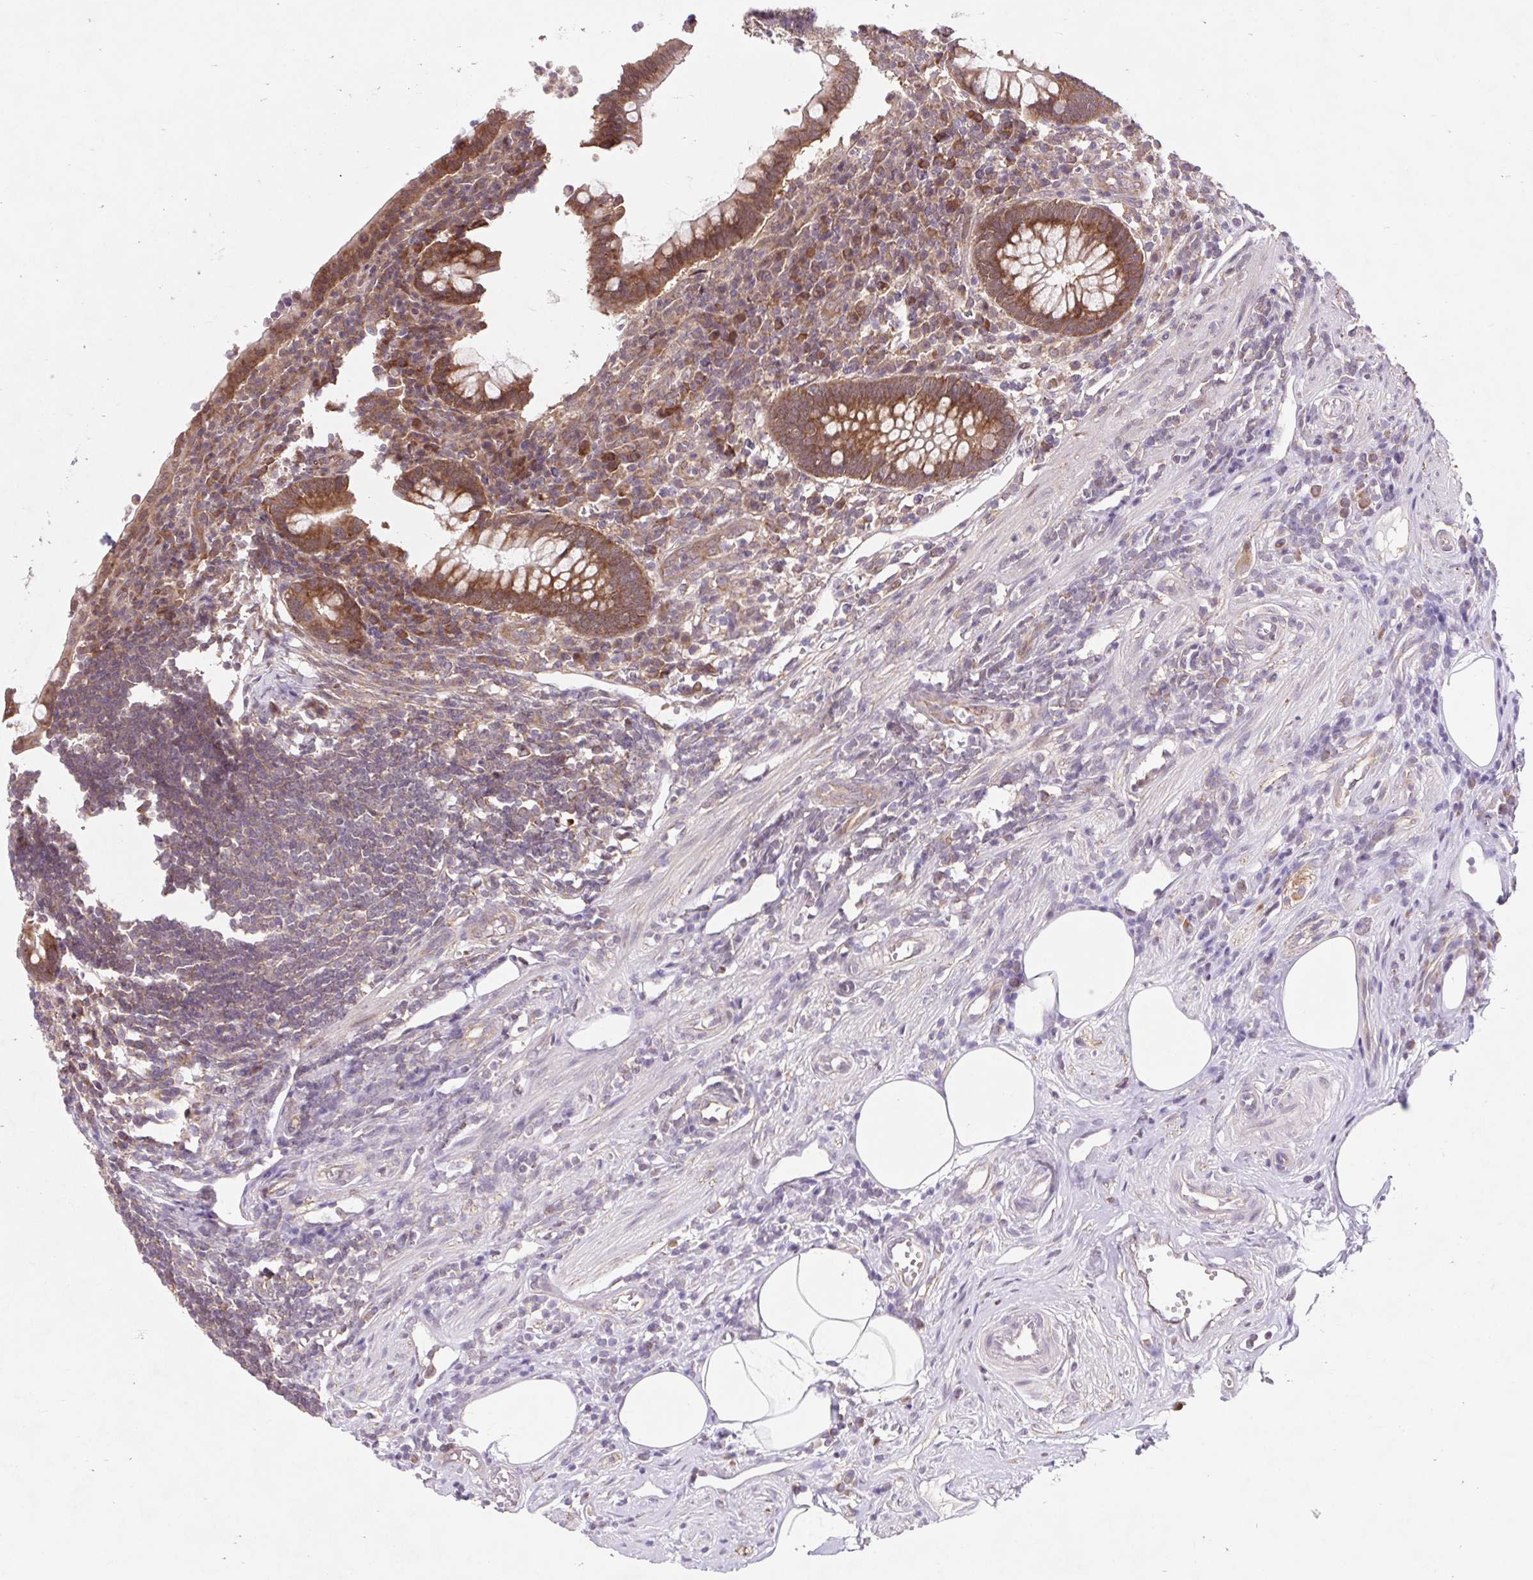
{"staining": {"intensity": "strong", "quantity": ">75%", "location": "cytoplasmic/membranous"}, "tissue": "appendix", "cell_type": "Glandular cells", "image_type": "normal", "snomed": [{"axis": "morphology", "description": "Normal tissue, NOS"}, {"axis": "topography", "description": "Appendix"}], "caption": "Immunohistochemical staining of normal human appendix exhibits strong cytoplasmic/membranous protein positivity in about >75% of glandular cells.", "gene": "HFE", "patient": {"sex": "female", "age": 56}}